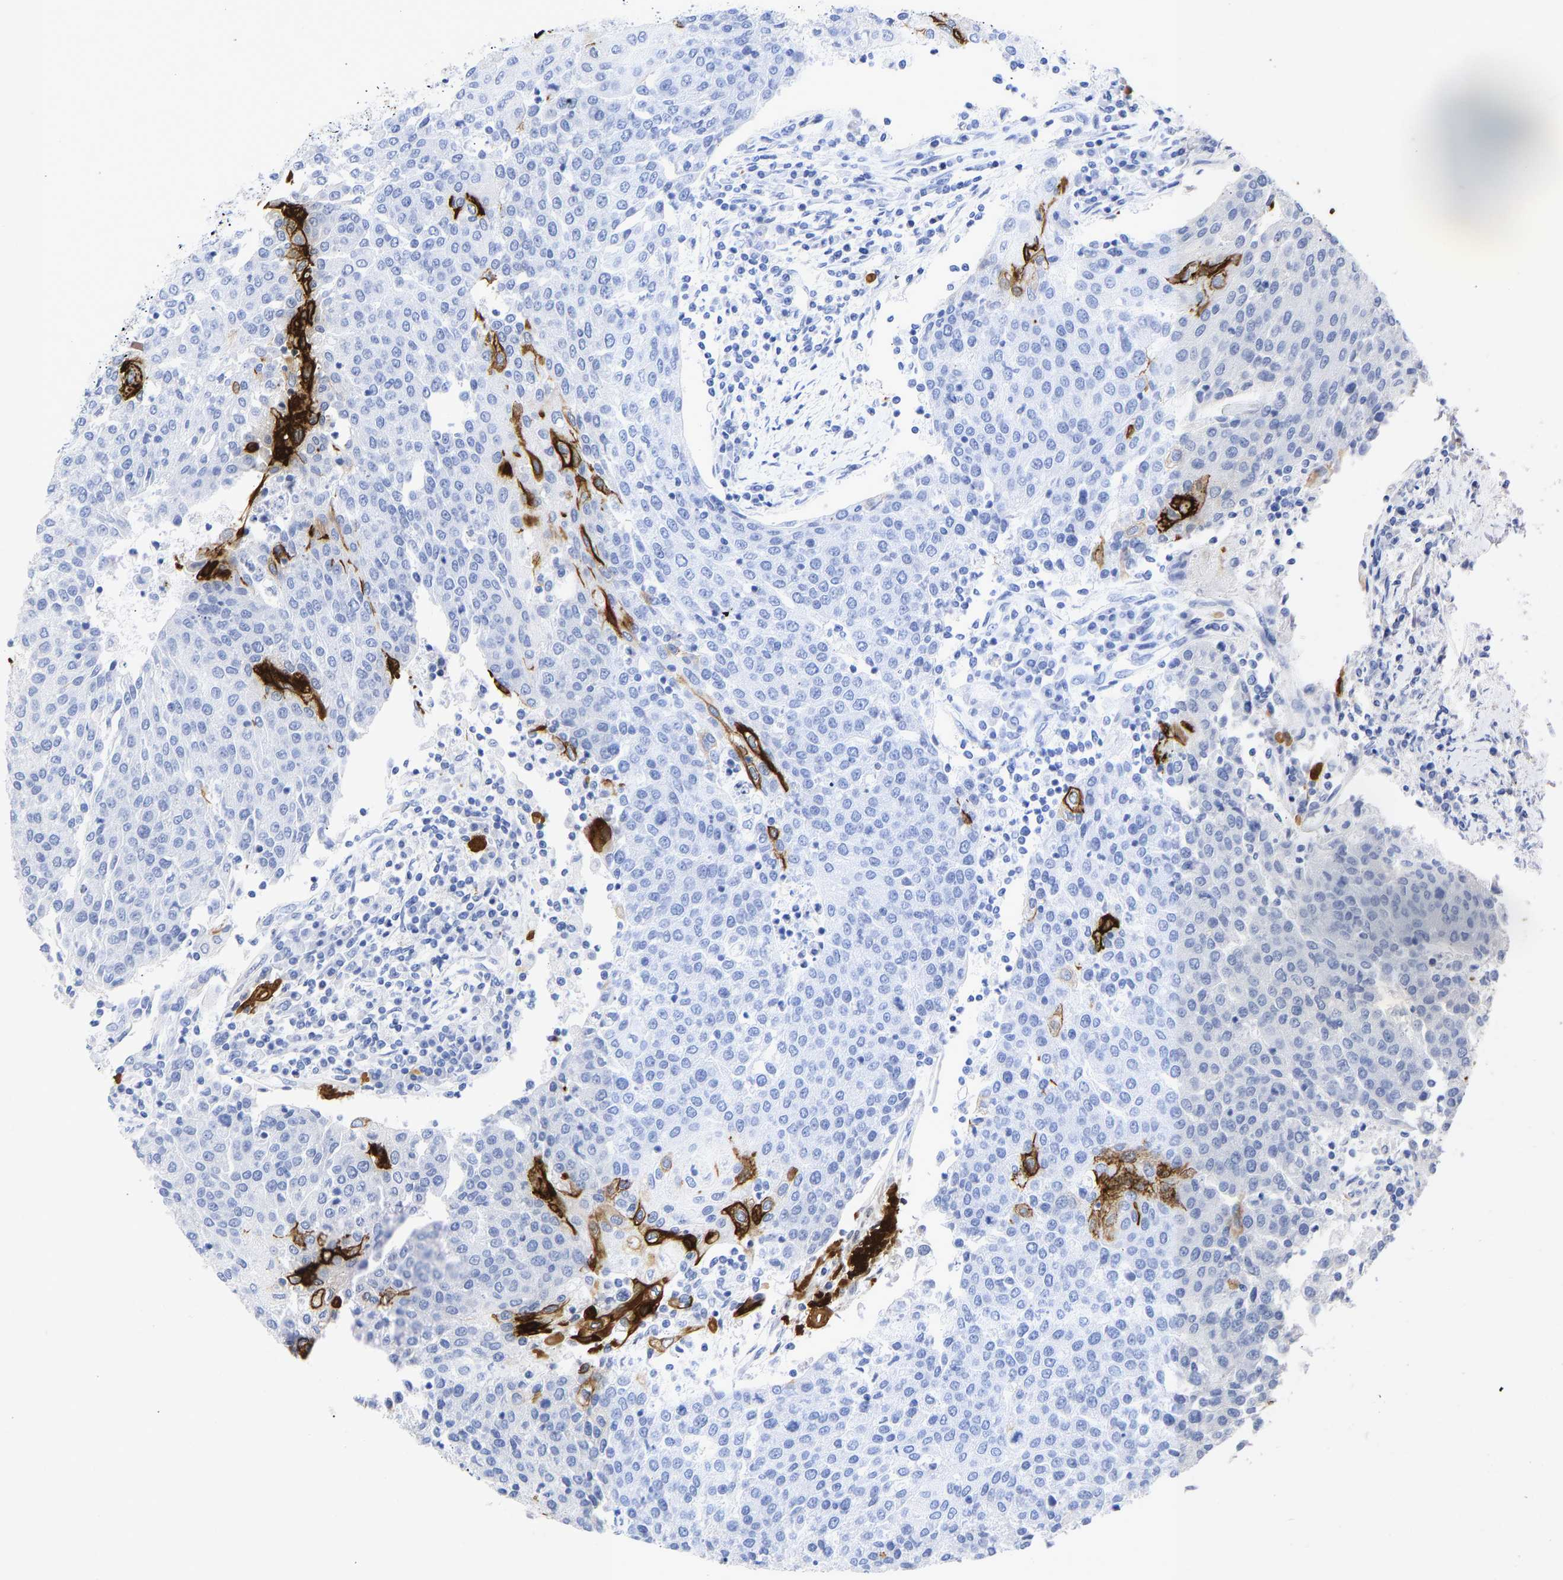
{"staining": {"intensity": "strong", "quantity": "<25%", "location": "cytoplasmic/membranous"}, "tissue": "urothelial cancer", "cell_type": "Tumor cells", "image_type": "cancer", "snomed": [{"axis": "morphology", "description": "Urothelial carcinoma, High grade"}, {"axis": "topography", "description": "Urinary bladder"}], "caption": "The immunohistochemical stain highlights strong cytoplasmic/membranous positivity in tumor cells of urothelial cancer tissue.", "gene": "KRT1", "patient": {"sex": "female", "age": 85}}